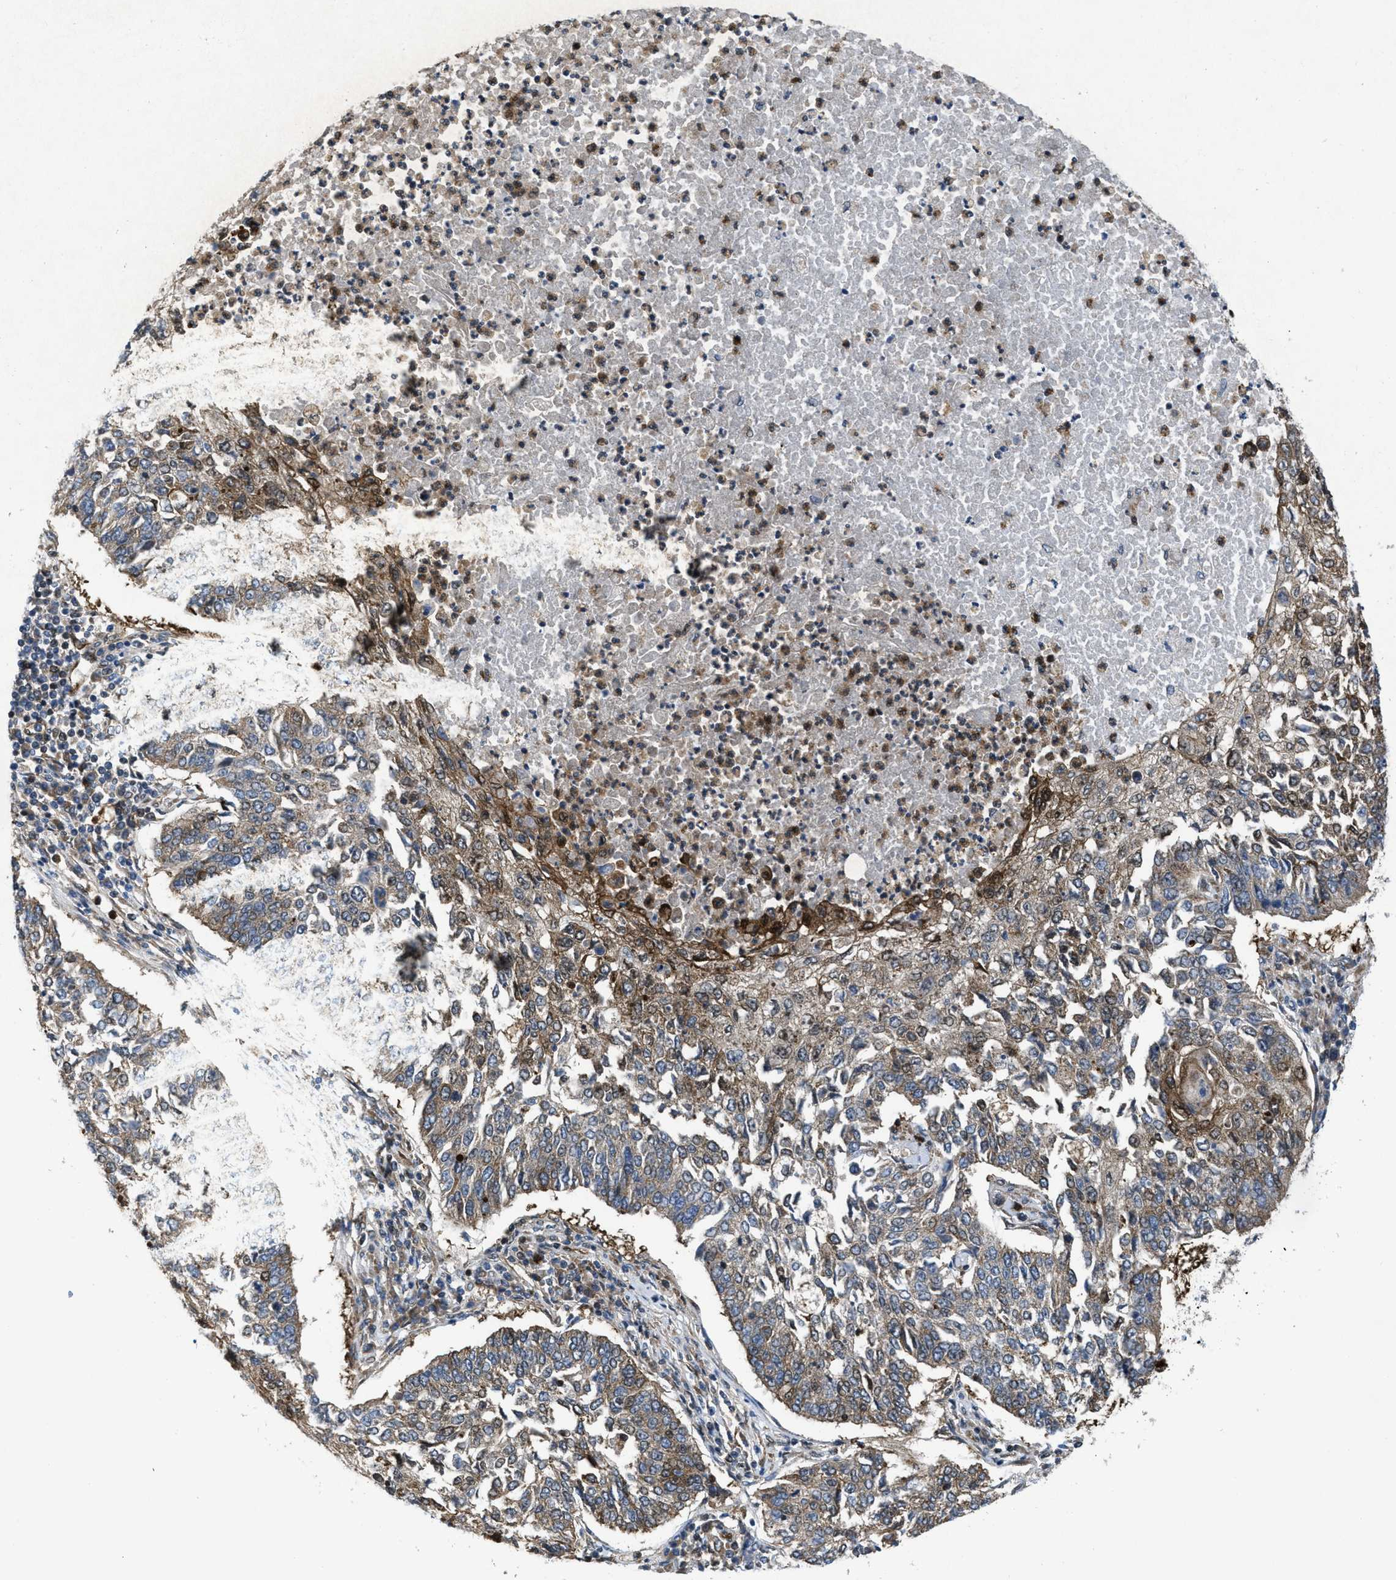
{"staining": {"intensity": "weak", "quantity": "25%-75%", "location": "cytoplasmic/membranous"}, "tissue": "lung cancer", "cell_type": "Tumor cells", "image_type": "cancer", "snomed": [{"axis": "morphology", "description": "Normal tissue, NOS"}, {"axis": "morphology", "description": "Squamous cell carcinoma, NOS"}, {"axis": "topography", "description": "Cartilage tissue"}, {"axis": "topography", "description": "Bronchus"}, {"axis": "topography", "description": "Lung"}], "caption": "Protein analysis of lung cancer (squamous cell carcinoma) tissue reveals weak cytoplasmic/membranous expression in approximately 25%-75% of tumor cells.", "gene": "PPP2CB", "patient": {"sex": "female", "age": 49}}